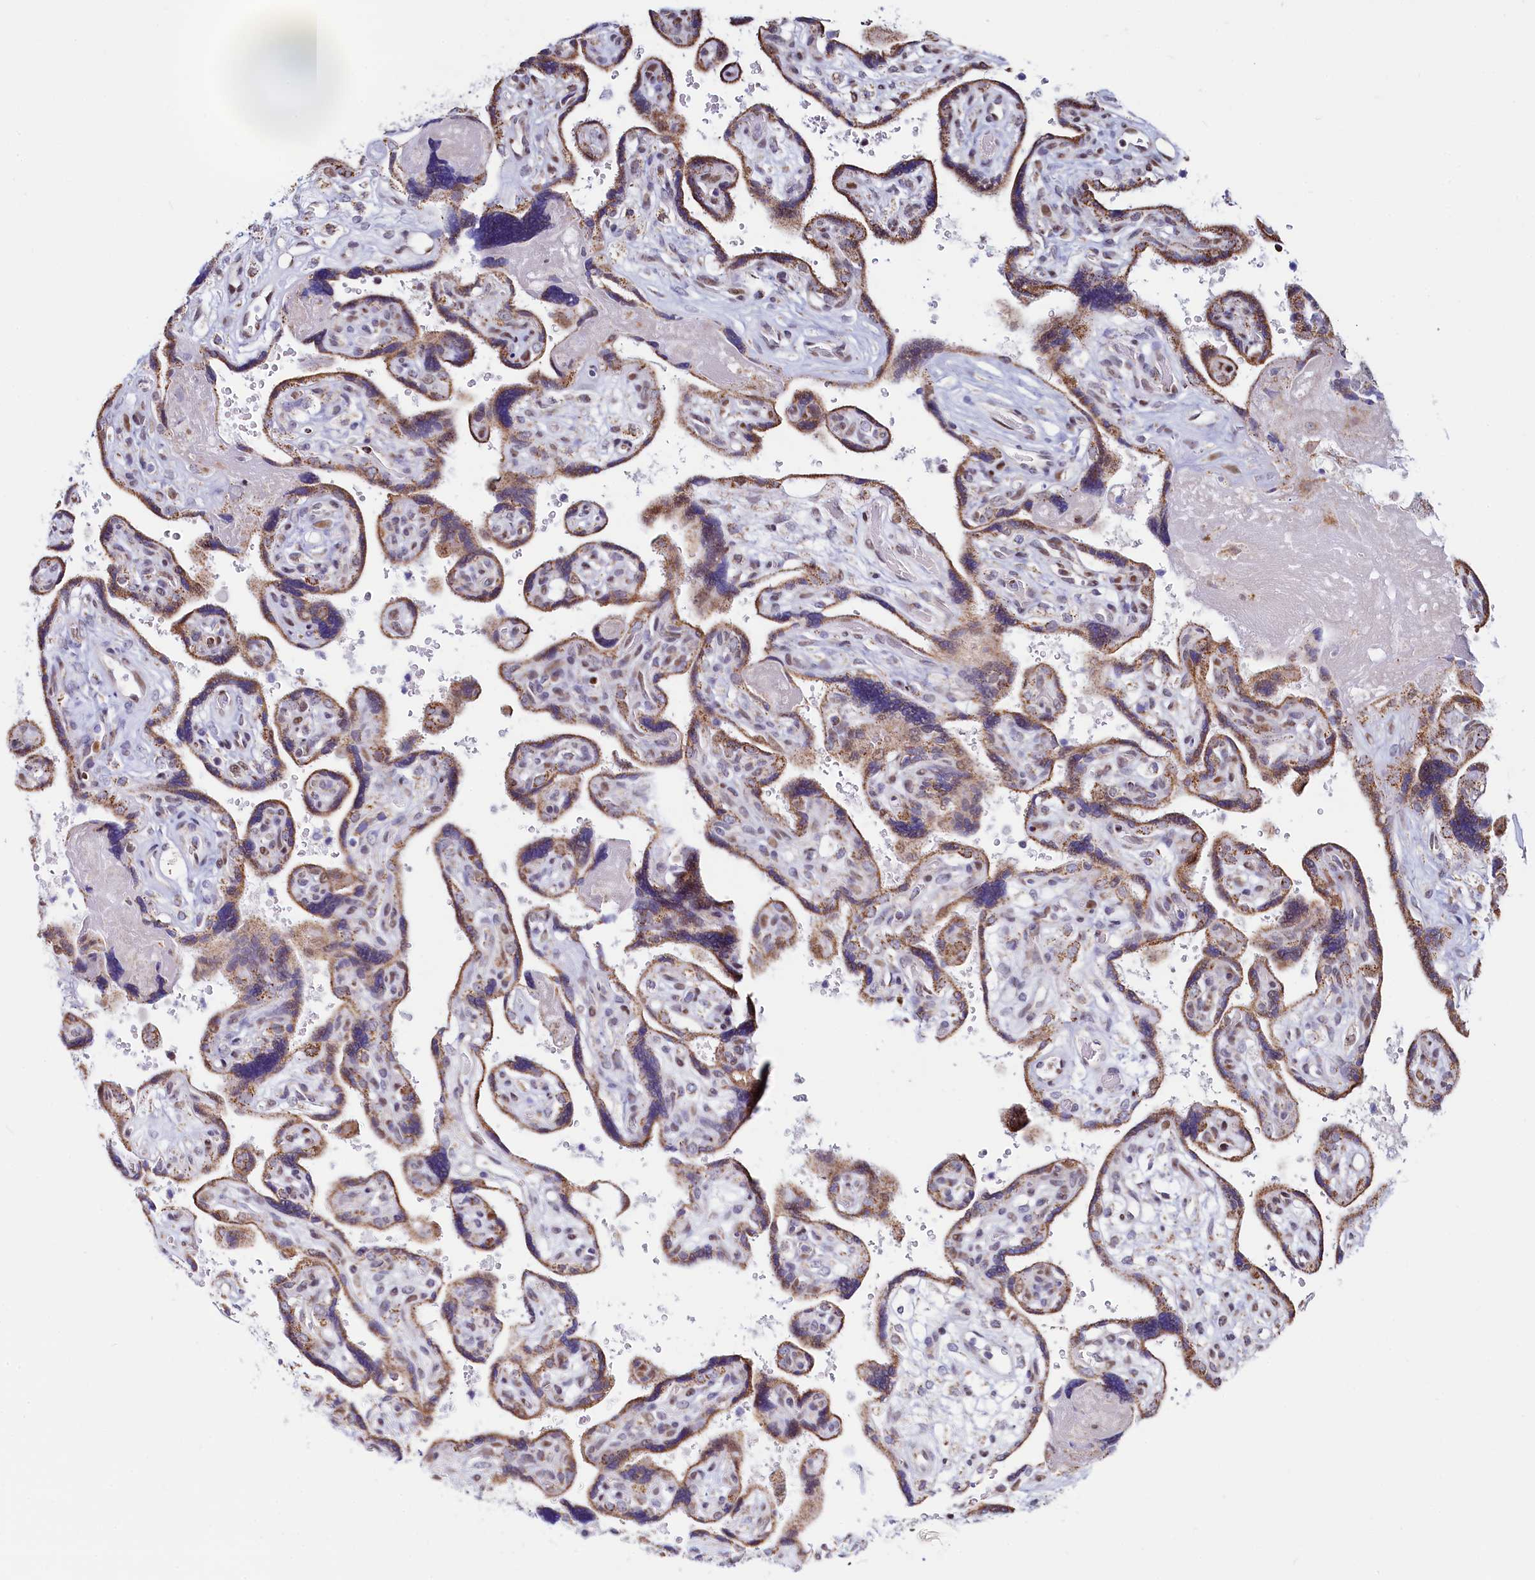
{"staining": {"intensity": "moderate", "quantity": "25%-75%", "location": "cytoplasmic/membranous"}, "tissue": "placenta", "cell_type": "Trophoblastic cells", "image_type": "normal", "snomed": [{"axis": "morphology", "description": "Normal tissue, NOS"}, {"axis": "topography", "description": "Placenta"}], "caption": "Immunohistochemistry image of unremarkable human placenta stained for a protein (brown), which reveals medium levels of moderate cytoplasmic/membranous staining in about 25%-75% of trophoblastic cells.", "gene": "HDGFL3", "patient": {"sex": "female", "age": 39}}